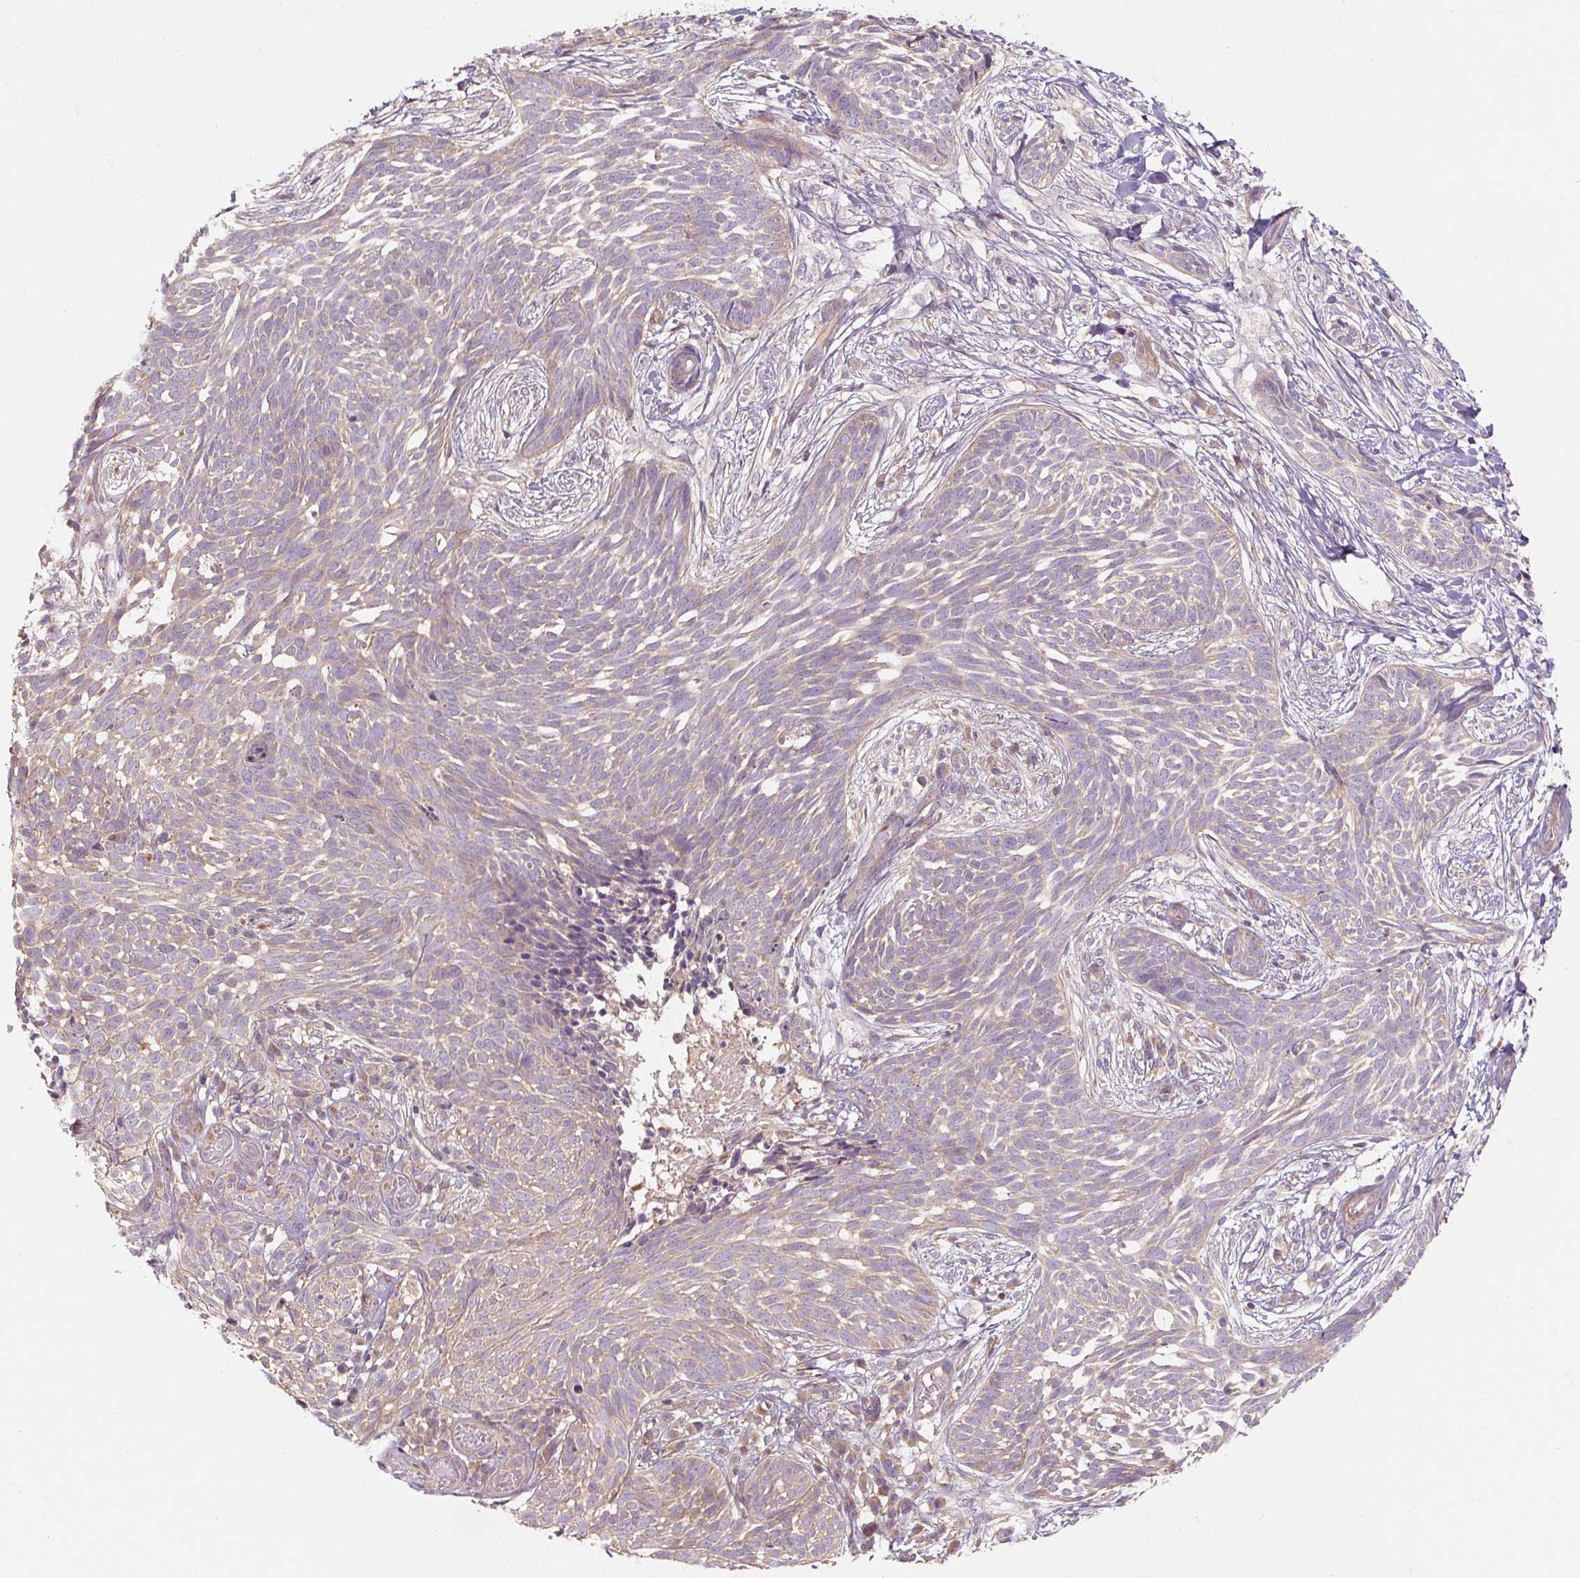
{"staining": {"intensity": "negative", "quantity": "none", "location": "none"}, "tissue": "skin cancer", "cell_type": "Tumor cells", "image_type": "cancer", "snomed": [{"axis": "morphology", "description": "Basal cell carcinoma"}, {"axis": "topography", "description": "Skin"}, {"axis": "topography", "description": "Skin, foot"}], "caption": "Tumor cells show no significant expression in skin cancer. (Stains: DAB (3,3'-diaminobenzidine) IHC with hematoxylin counter stain, Microscopy: brightfield microscopy at high magnification).", "gene": "RB1CC1", "patient": {"sex": "female", "age": 86}}